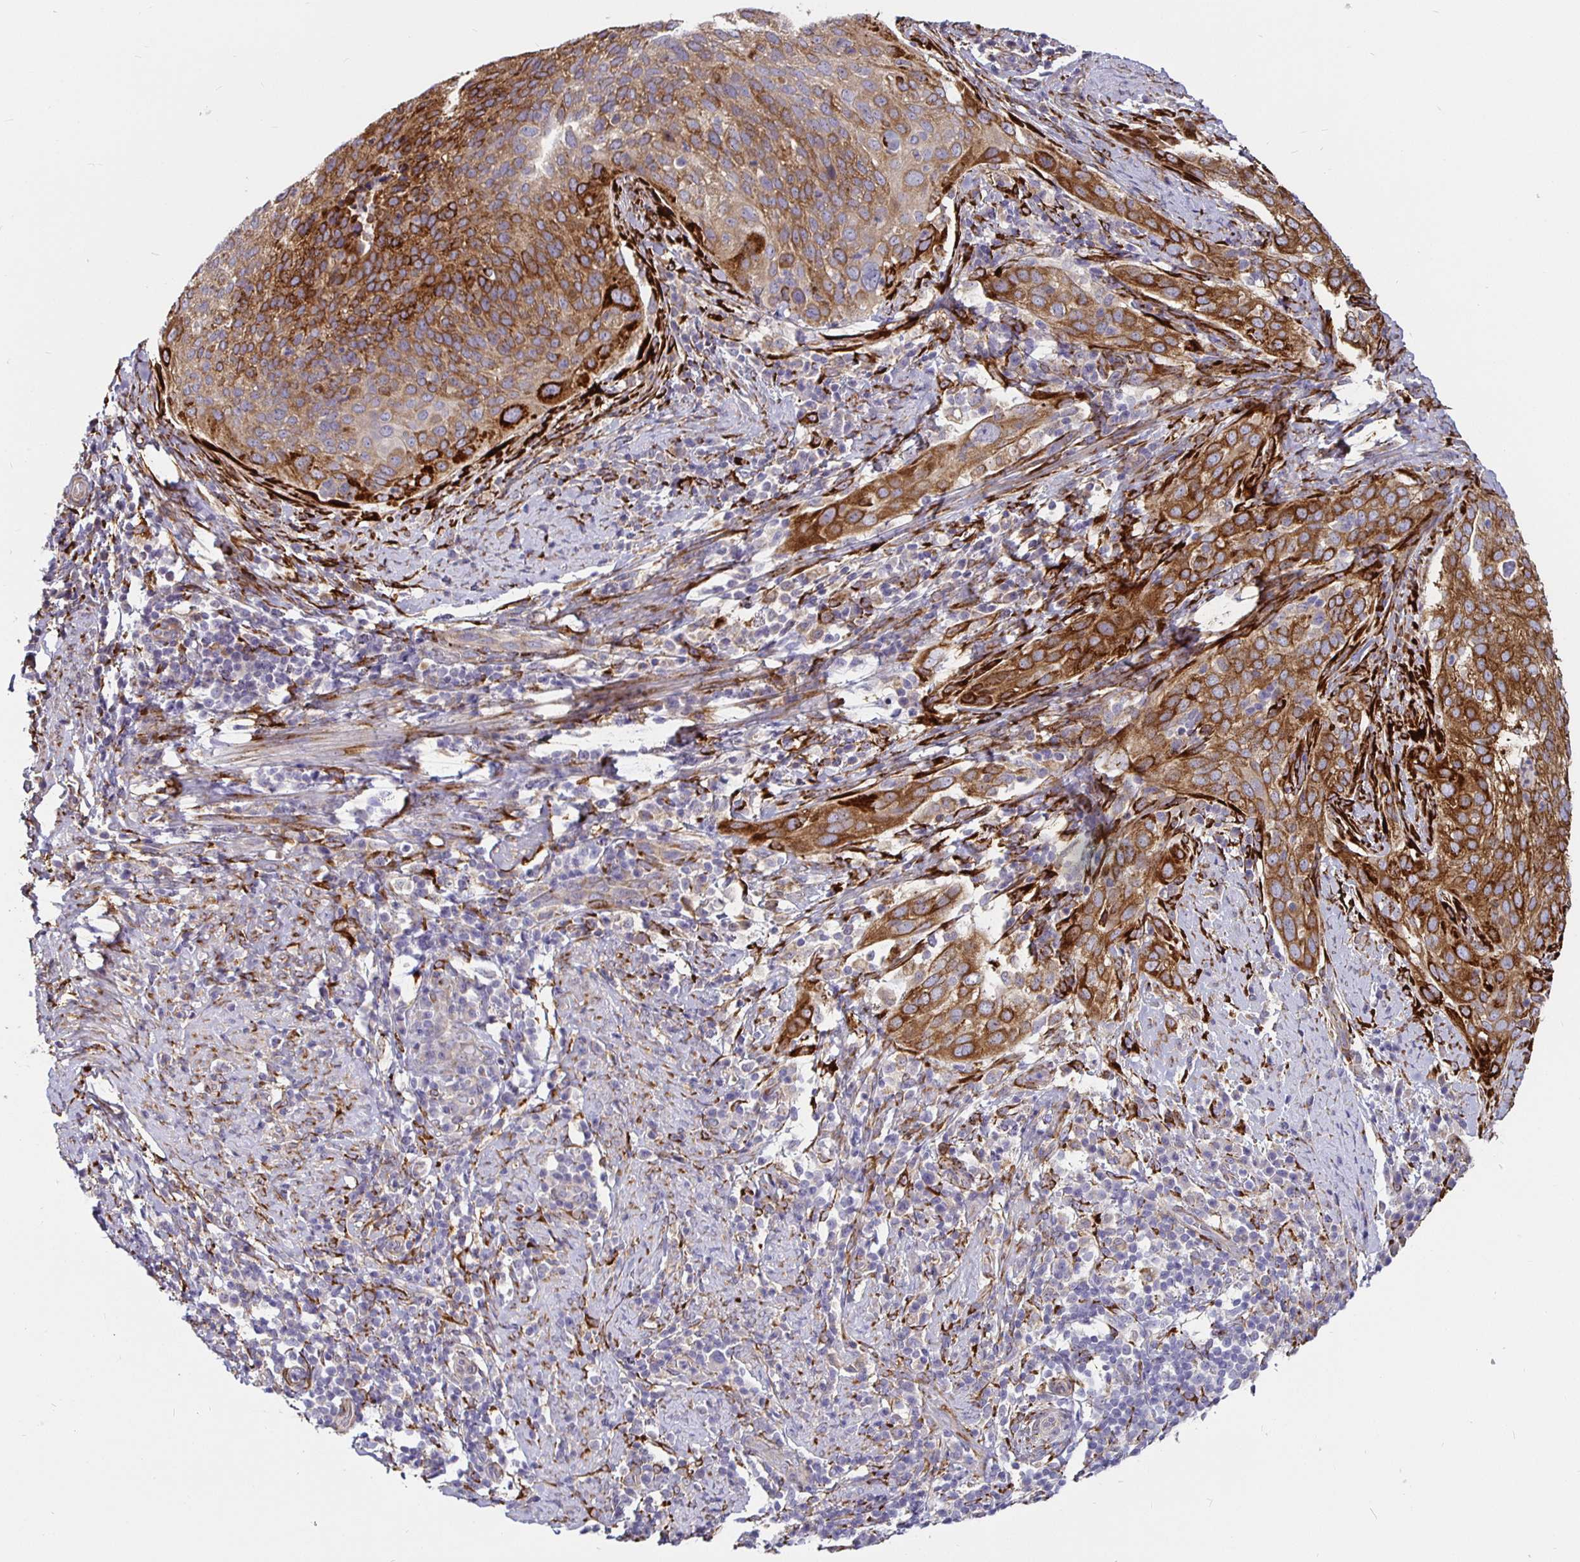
{"staining": {"intensity": "moderate", "quantity": ">75%", "location": "cytoplasmic/membranous"}, "tissue": "cervical cancer", "cell_type": "Tumor cells", "image_type": "cancer", "snomed": [{"axis": "morphology", "description": "Squamous cell carcinoma, NOS"}, {"axis": "topography", "description": "Cervix"}], "caption": "High-power microscopy captured an IHC photomicrograph of squamous cell carcinoma (cervical), revealing moderate cytoplasmic/membranous staining in about >75% of tumor cells. (Brightfield microscopy of DAB IHC at high magnification).", "gene": "P4HA2", "patient": {"sex": "female", "age": 38}}